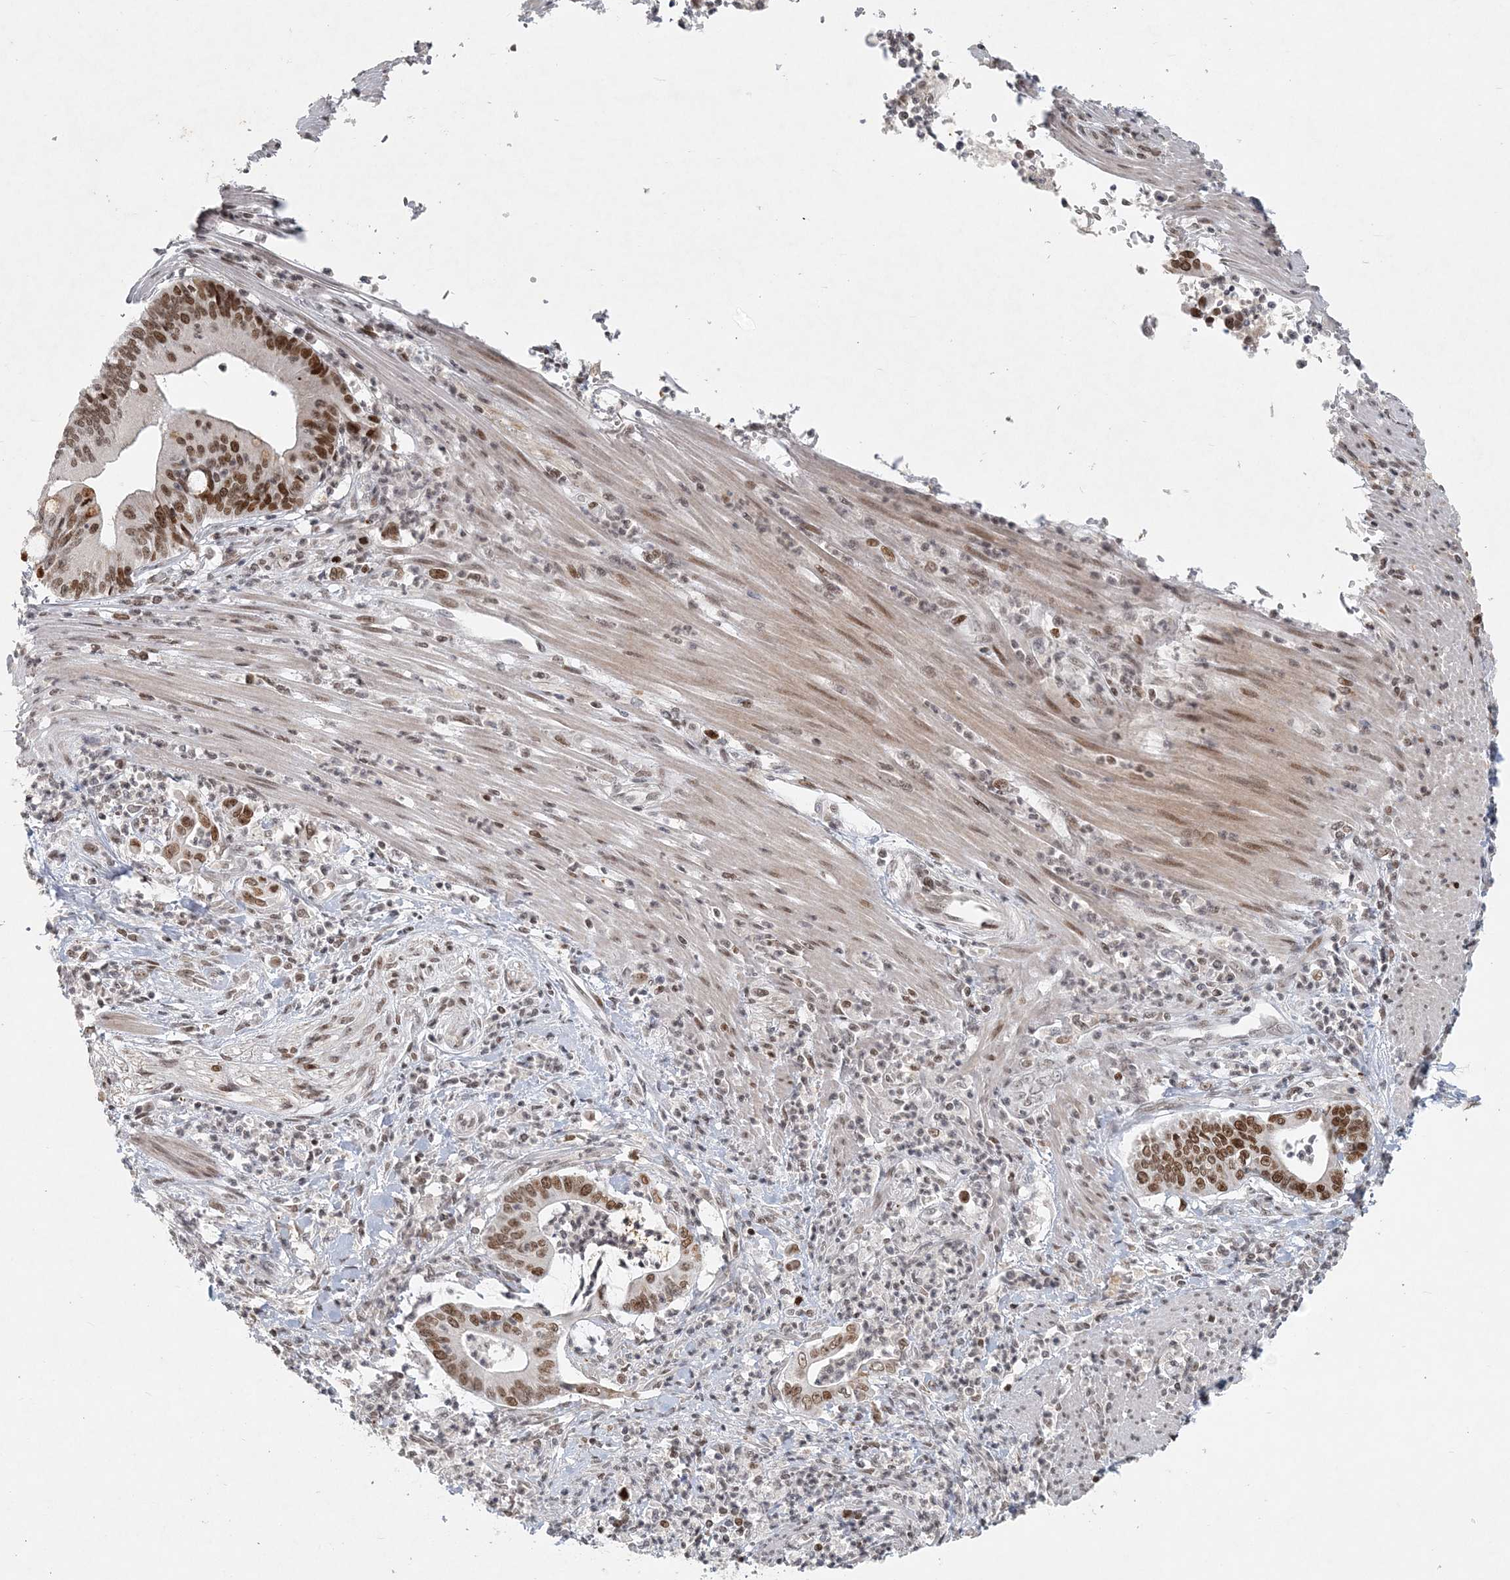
{"staining": {"intensity": "moderate", "quantity": ">75%", "location": "nuclear"}, "tissue": "pancreatic cancer", "cell_type": "Tumor cells", "image_type": "cancer", "snomed": [{"axis": "morphology", "description": "Adenocarcinoma, NOS"}, {"axis": "topography", "description": "Pancreas"}], "caption": "Pancreatic cancer (adenocarcinoma) stained for a protein reveals moderate nuclear positivity in tumor cells. Nuclei are stained in blue.", "gene": "BAZ1B", "patient": {"sex": "male", "age": 69}}